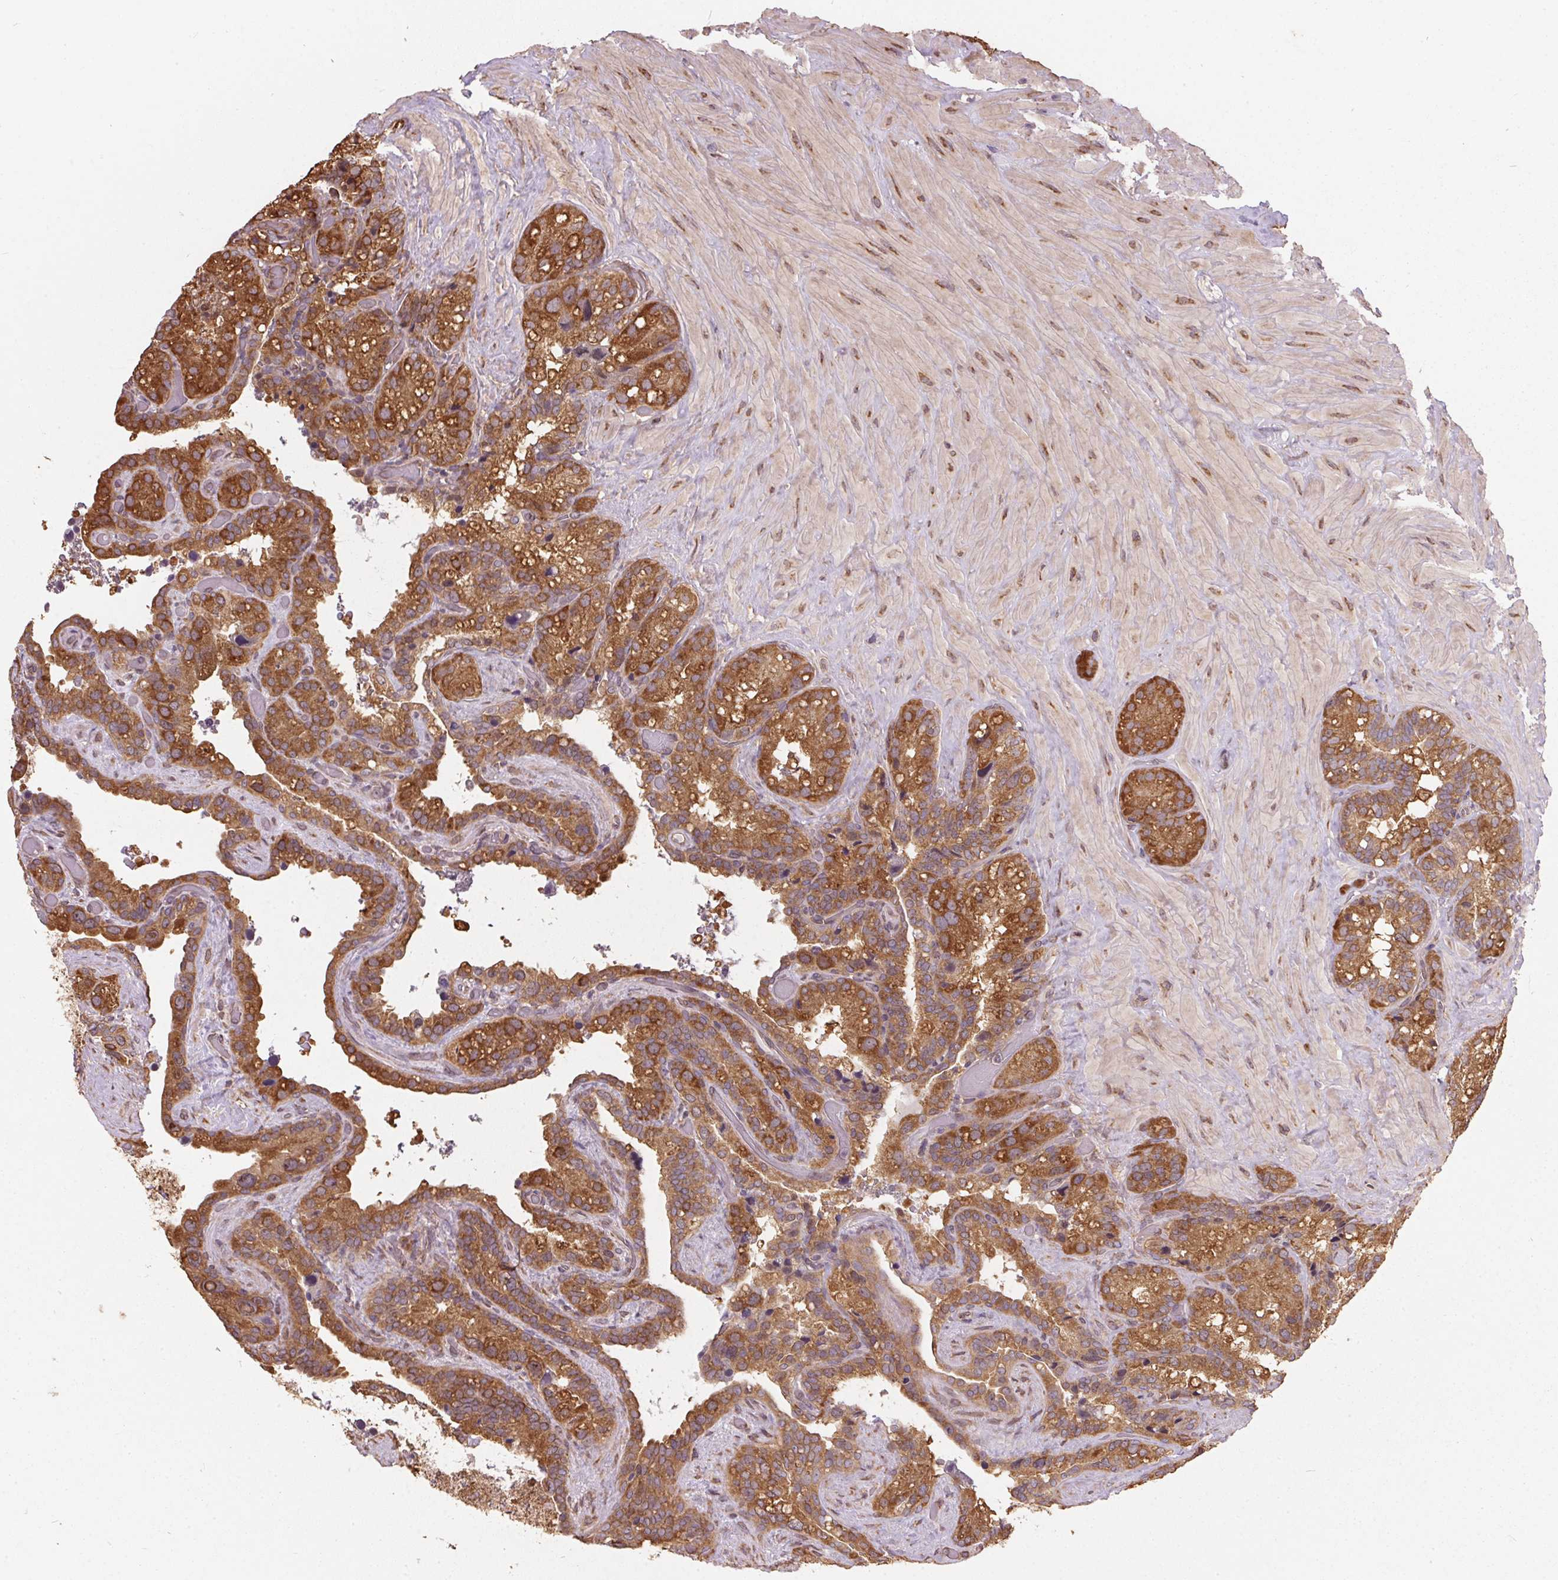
{"staining": {"intensity": "moderate", "quantity": ">75%", "location": "cytoplasmic/membranous"}, "tissue": "seminal vesicle", "cell_type": "Glandular cells", "image_type": "normal", "snomed": [{"axis": "morphology", "description": "Normal tissue, NOS"}, {"axis": "topography", "description": "Seminal veicle"}], "caption": "About >75% of glandular cells in unremarkable seminal vesicle reveal moderate cytoplasmic/membranous protein staining as visualized by brown immunohistochemical staining.", "gene": "EIF2S1", "patient": {"sex": "male", "age": 60}}